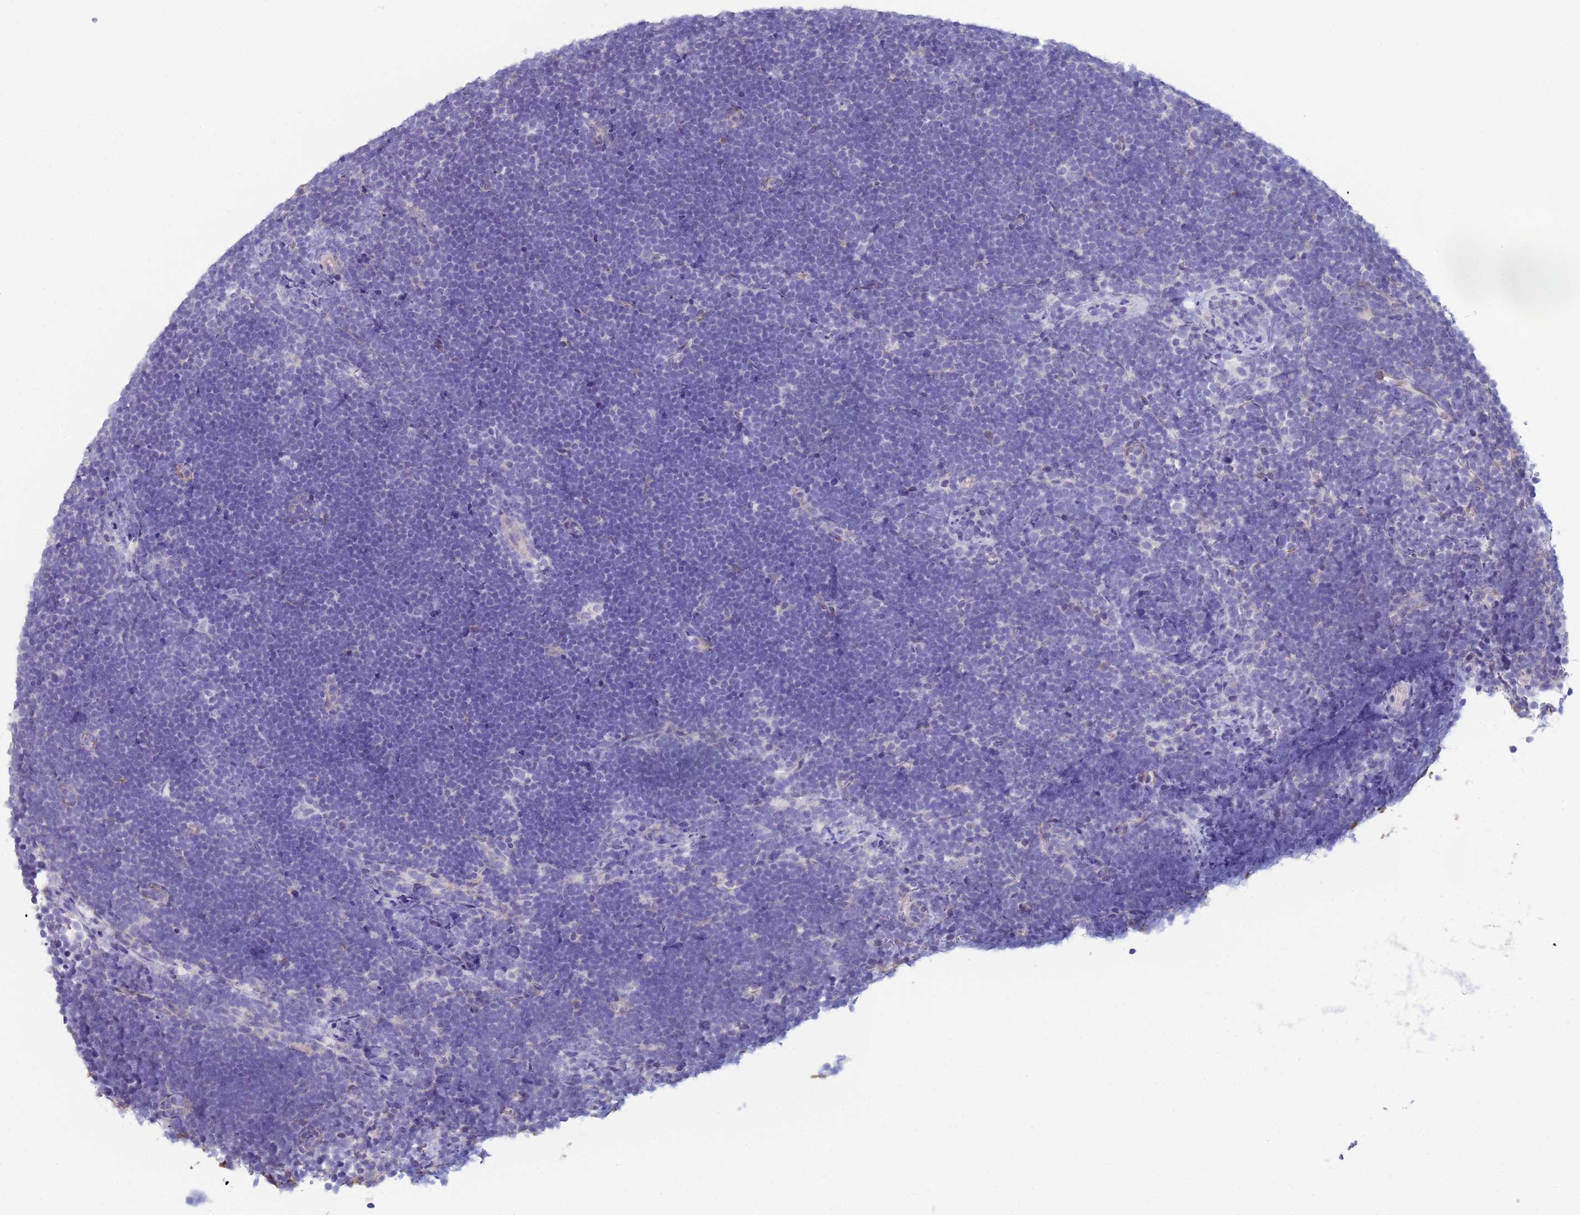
{"staining": {"intensity": "negative", "quantity": "none", "location": "none"}, "tissue": "lymphoma", "cell_type": "Tumor cells", "image_type": "cancer", "snomed": [{"axis": "morphology", "description": "Malignant lymphoma, non-Hodgkin's type, High grade"}, {"axis": "topography", "description": "Lymph node"}], "caption": "Histopathology image shows no protein staining in tumor cells of high-grade malignant lymphoma, non-Hodgkin's type tissue.", "gene": "TRPC6", "patient": {"sex": "male", "age": 13}}